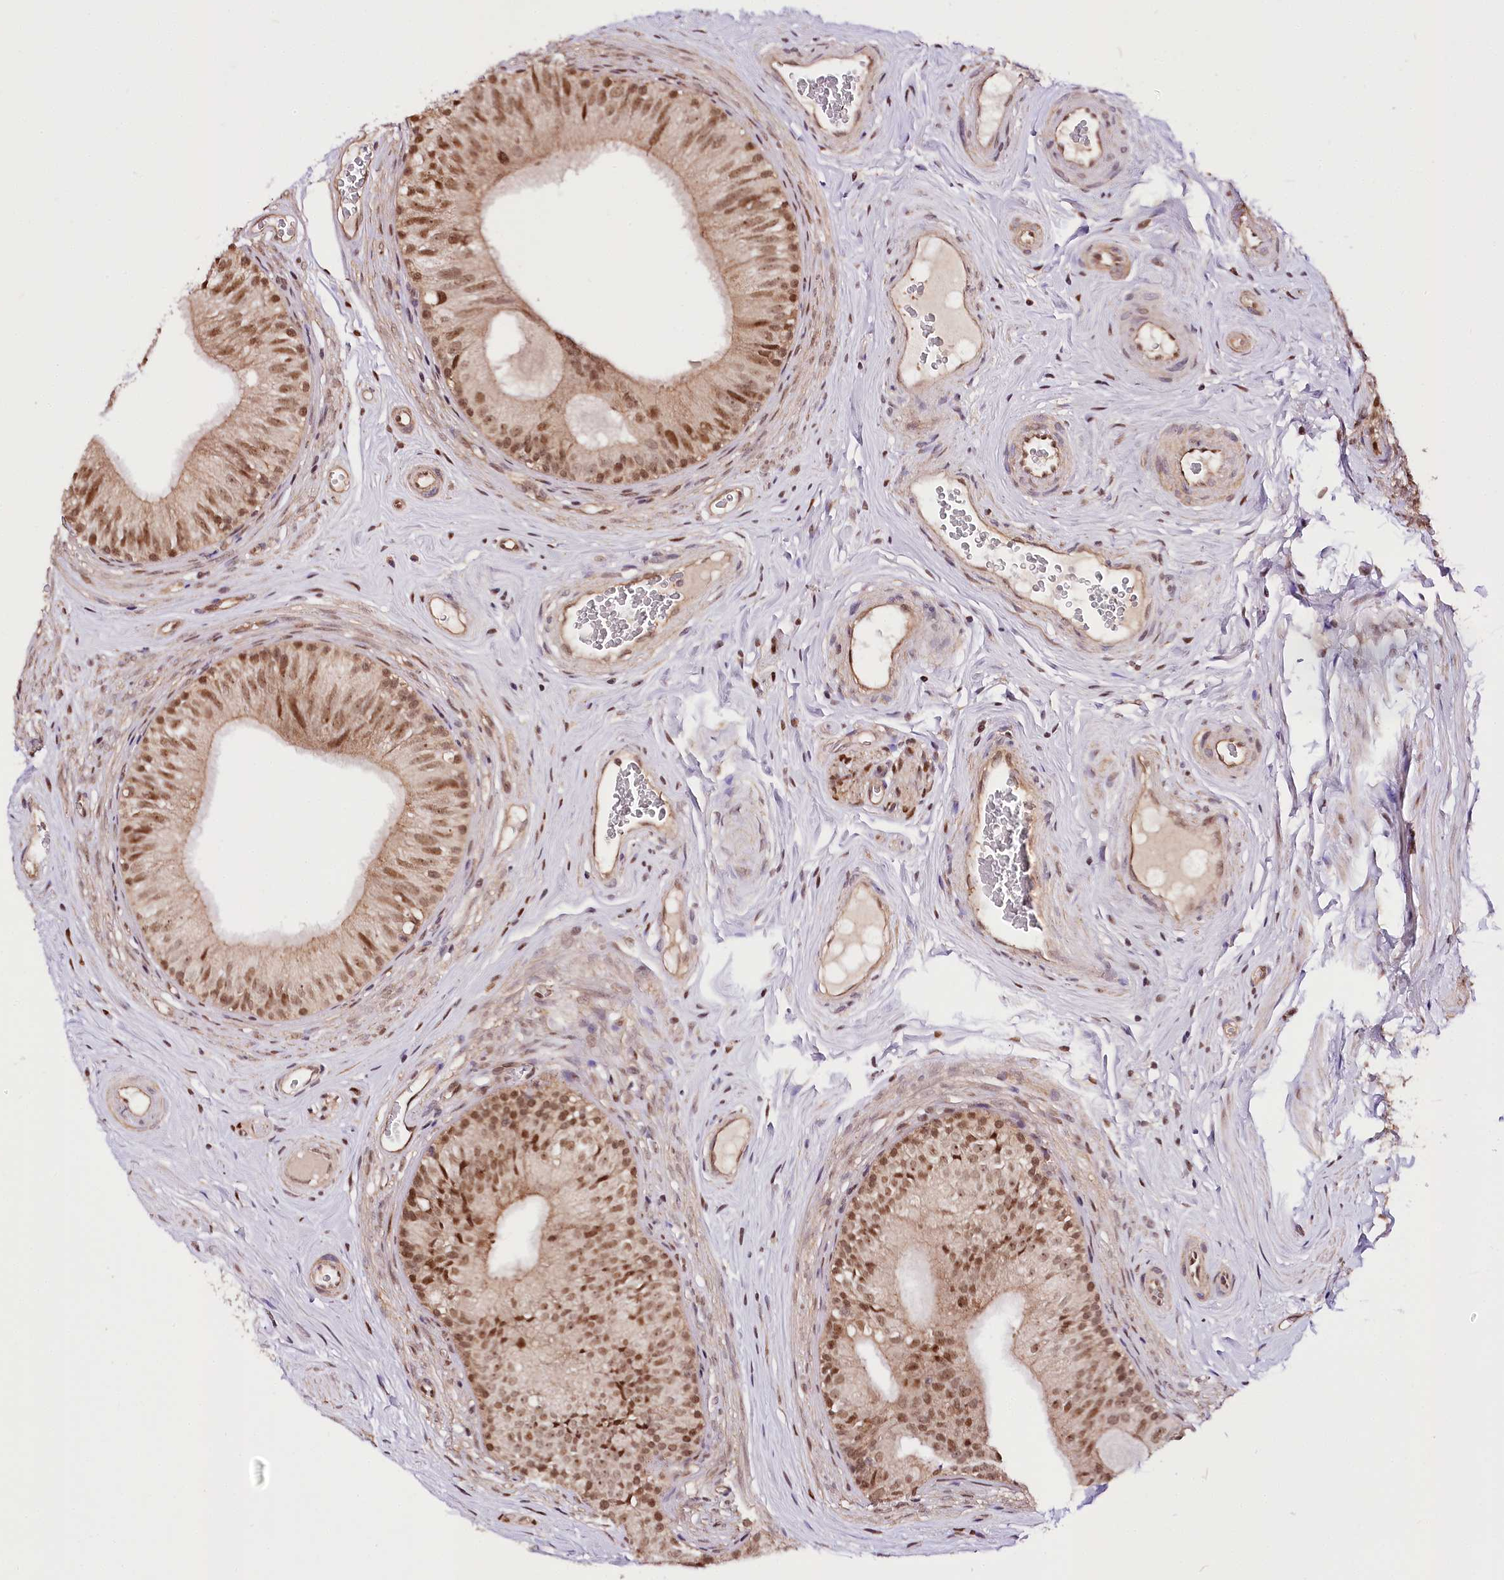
{"staining": {"intensity": "strong", "quantity": ">75%", "location": "nuclear"}, "tissue": "epididymis", "cell_type": "Glandular cells", "image_type": "normal", "snomed": [{"axis": "morphology", "description": "Normal tissue, NOS"}, {"axis": "topography", "description": "Epididymis"}], "caption": "This photomicrograph reveals IHC staining of unremarkable epididymis, with high strong nuclear positivity in about >75% of glandular cells.", "gene": "GNL3L", "patient": {"sex": "male", "age": 46}}